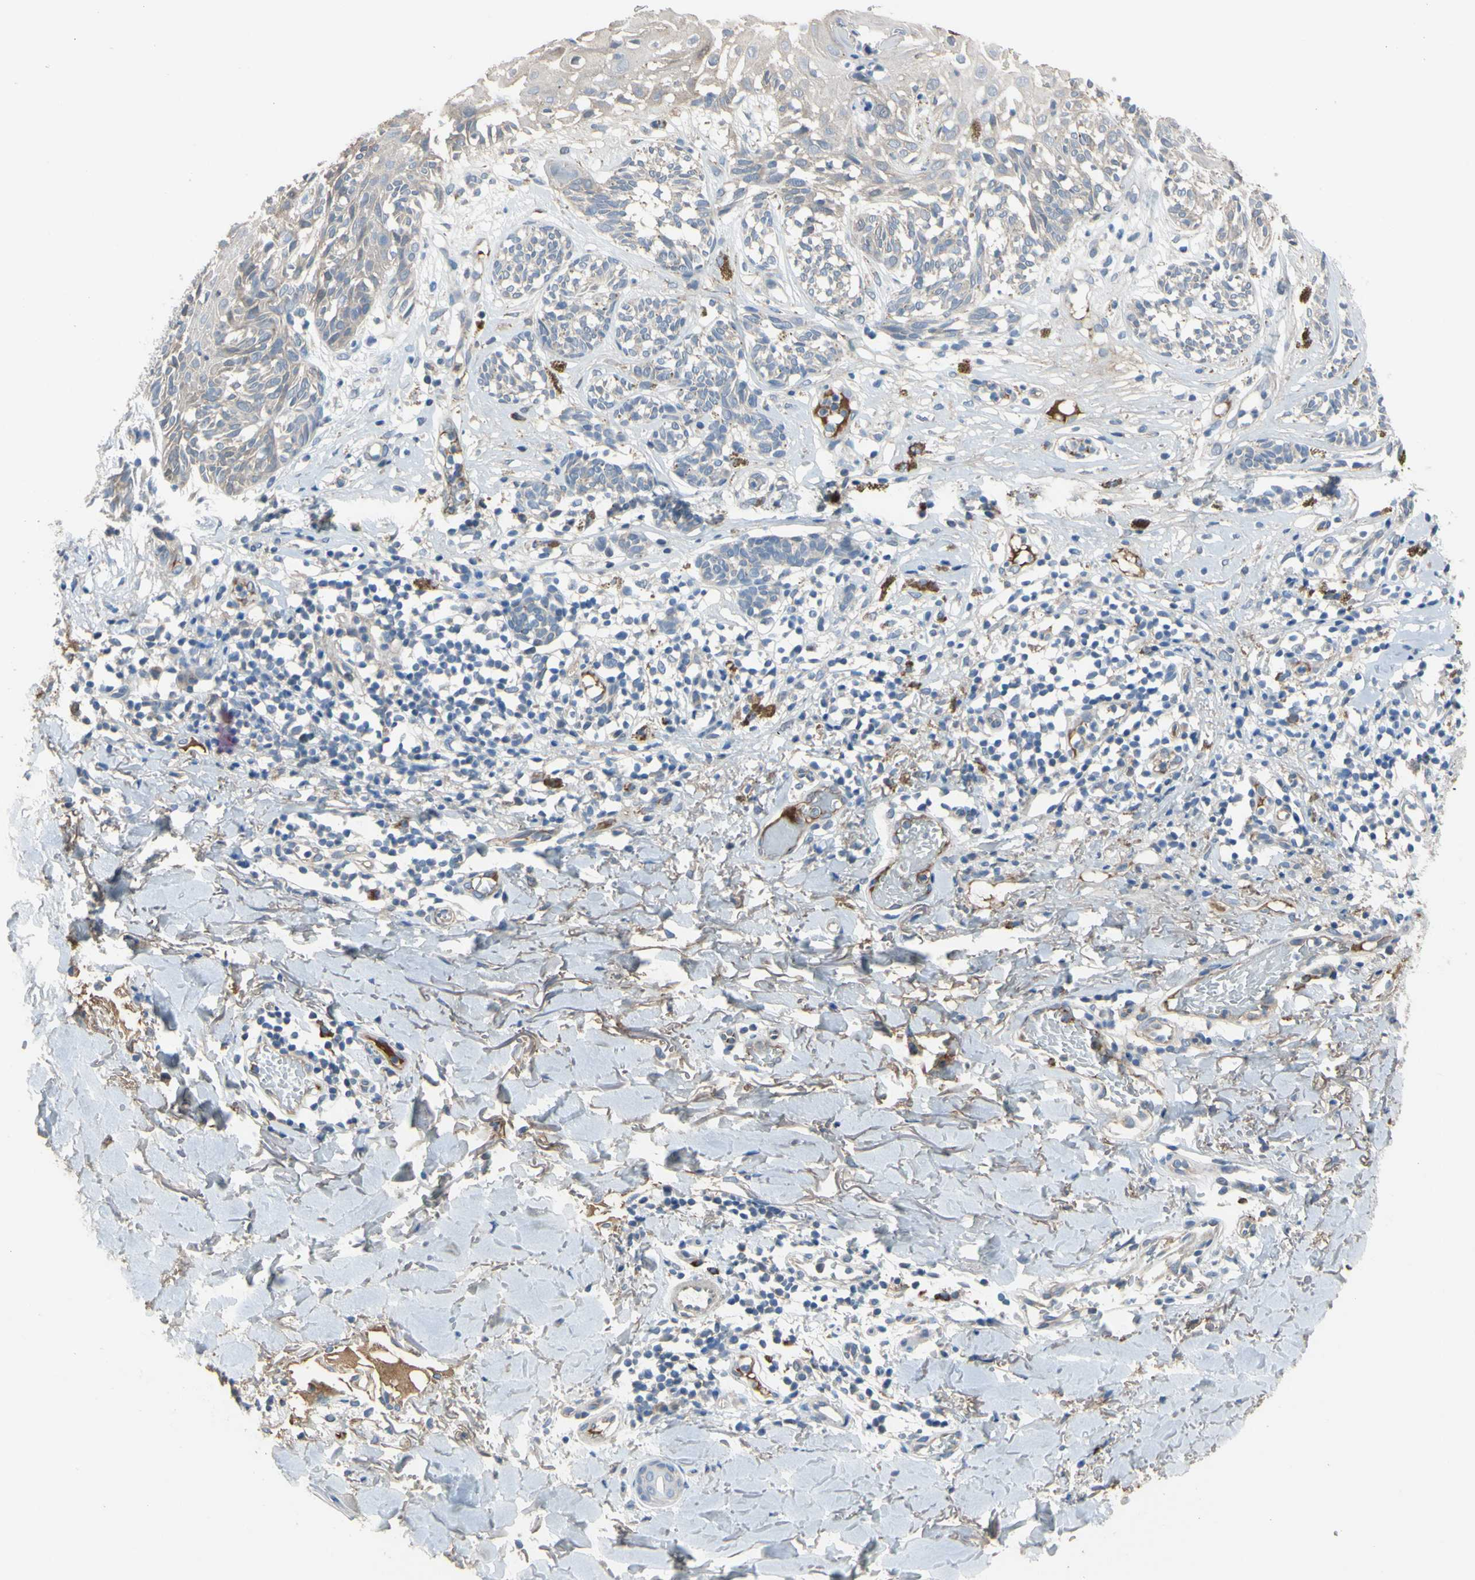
{"staining": {"intensity": "weak", "quantity": "25%-75%", "location": "cytoplasmic/membranous"}, "tissue": "melanoma", "cell_type": "Tumor cells", "image_type": "cancer", "snomed": [{"axis": "morphology", "description": "Malignant melanoma, NOS"}, {"axis": "topography", "description": "Skin"}], "caption": "Malignant melanoma stained with DAB immunohistochemistry (IHC) shows low levels of weak cytoplasmic/membranous positivity in approximately 25%-75% of tumor cells.", "gene": "LHX9", "patient": {"sex": "male", "age": 64}}